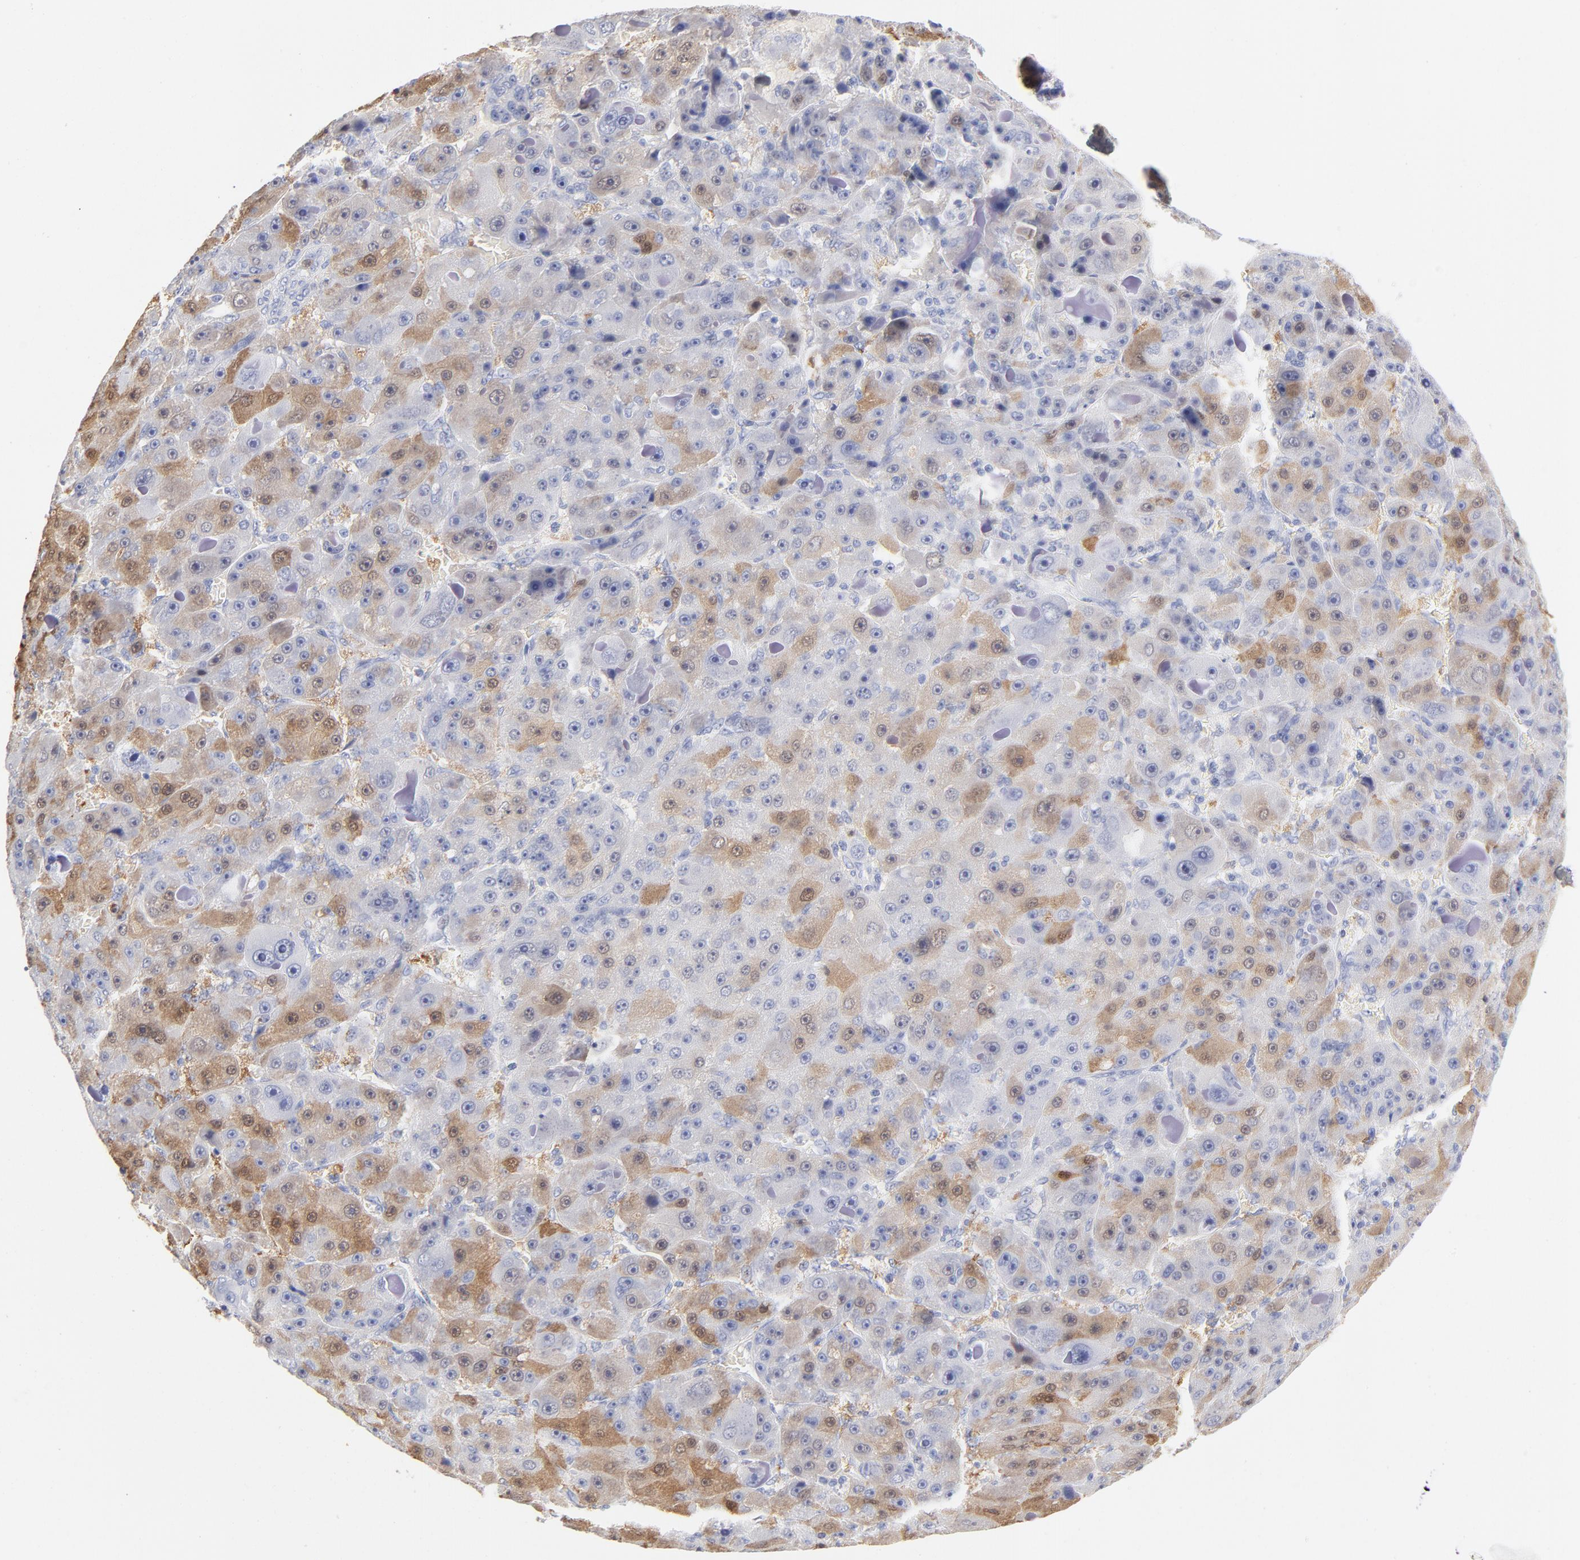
{"staining": {"intensity": "moderate", "quantity": "25%-75%", "location": "cytoplasmic/membranous,nuclear"}, "tissue": "liver cancer", "cell_type": "Tumor cells", "image_type": "cancer", "snomed": [{"axis": "morphology", "description": "Carcinoma, Hepatocellular, NOS"}, {"axis": "topography", "description": "Liver"}], "caption": "A photomicrograph of human liver cancer stained for a protein exhibits moderate cytoplasmic/membranous and nuclear brown staining in tumor cells.", "gene": "ARG1", "patient": {"sex": "male", "age": 76}}